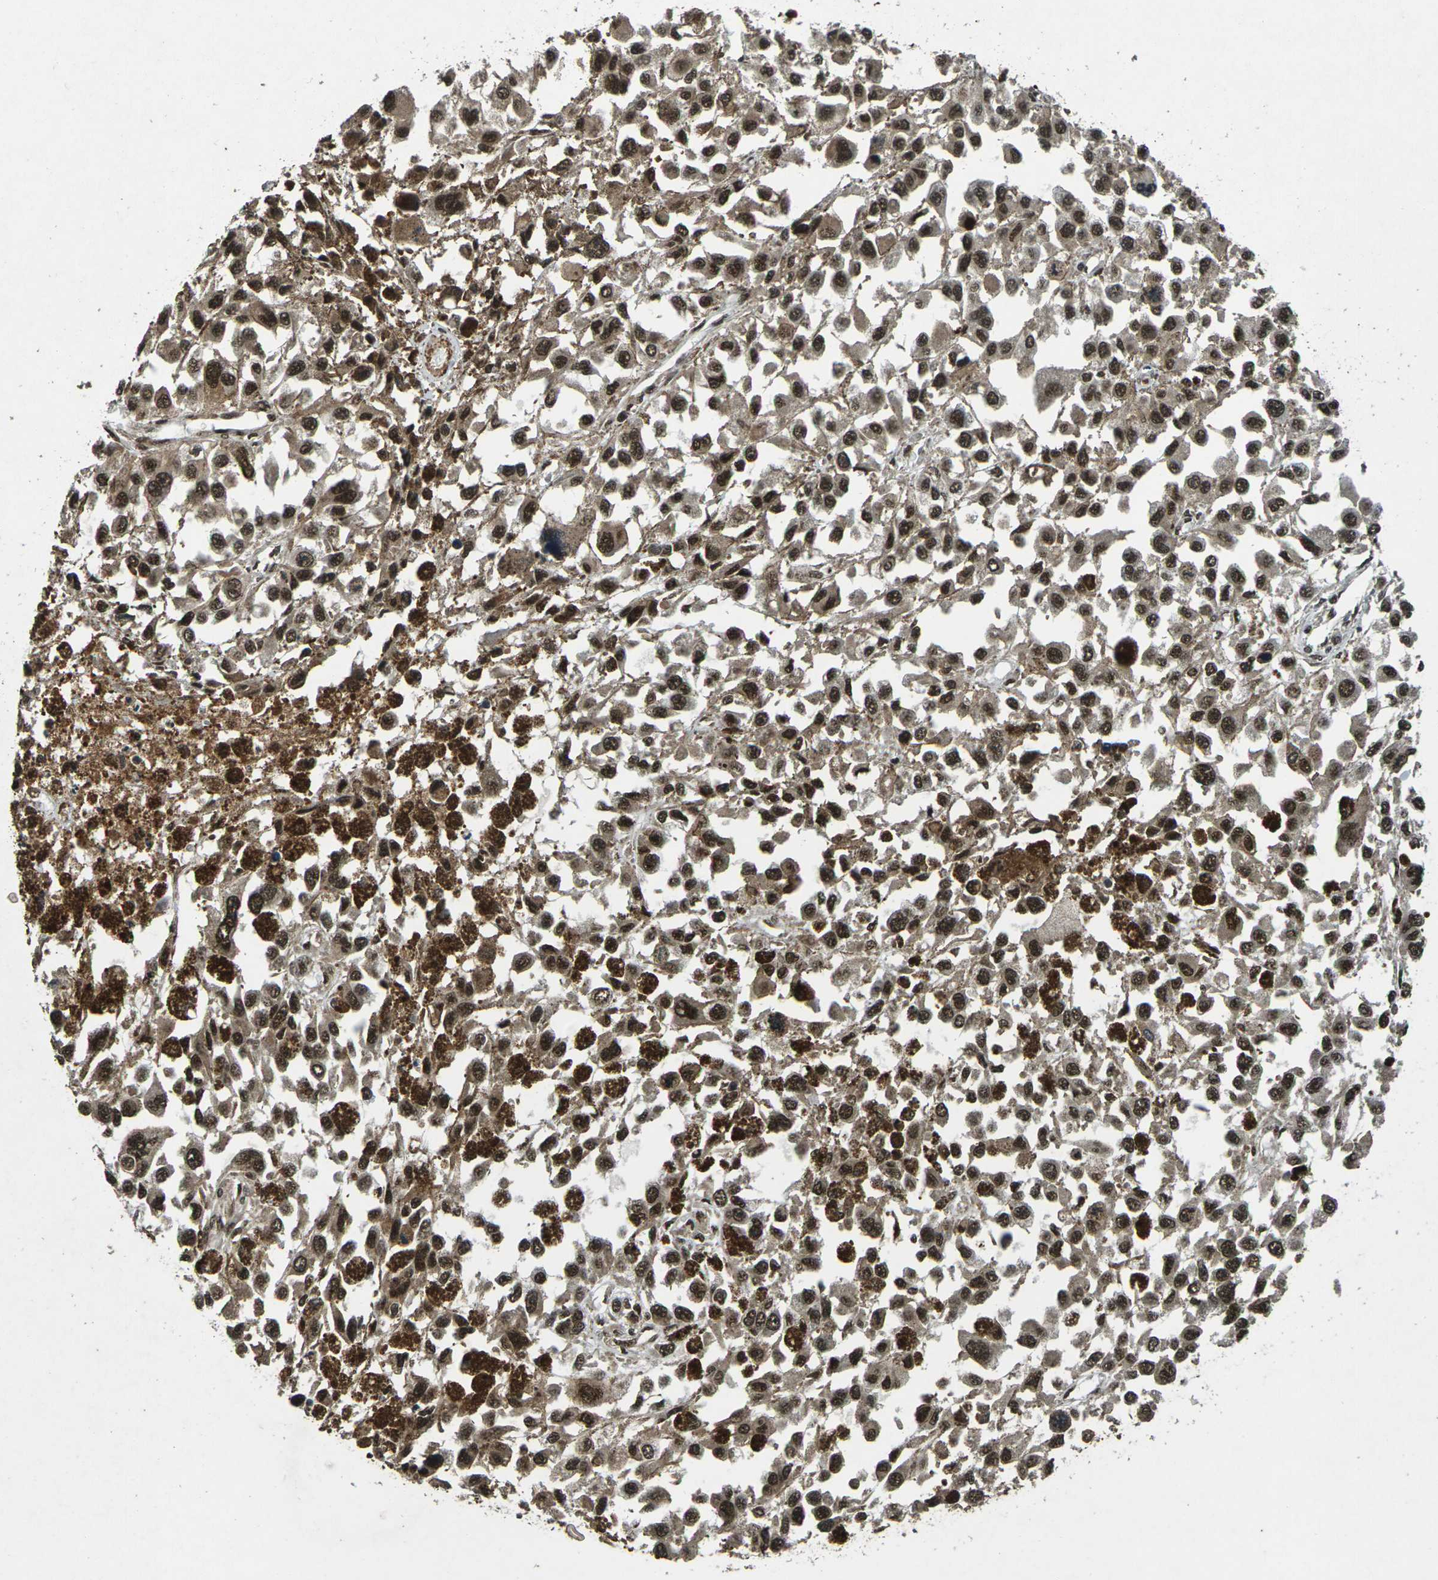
{"staining": {"intensity": "moderate", "quantity": ">75%", "location": "nuclear"}, "tissue": "melanoma", "cell_type": "Tumor cells", "image_type": "cancer", "snomed": [{"axis": "morphology", "description": "Malignant melanoma, Metastatic site"}, {"axis": "topography", "description": "Lymph node"}], "caption": "Brown immunohistochemical staining in human malignant melanoma (metastatic site) shows moderate nuclear expression in about >75% of tumor cells.", "gene": "NR4A2", "patient": {"sex": "male", "age": 59}}